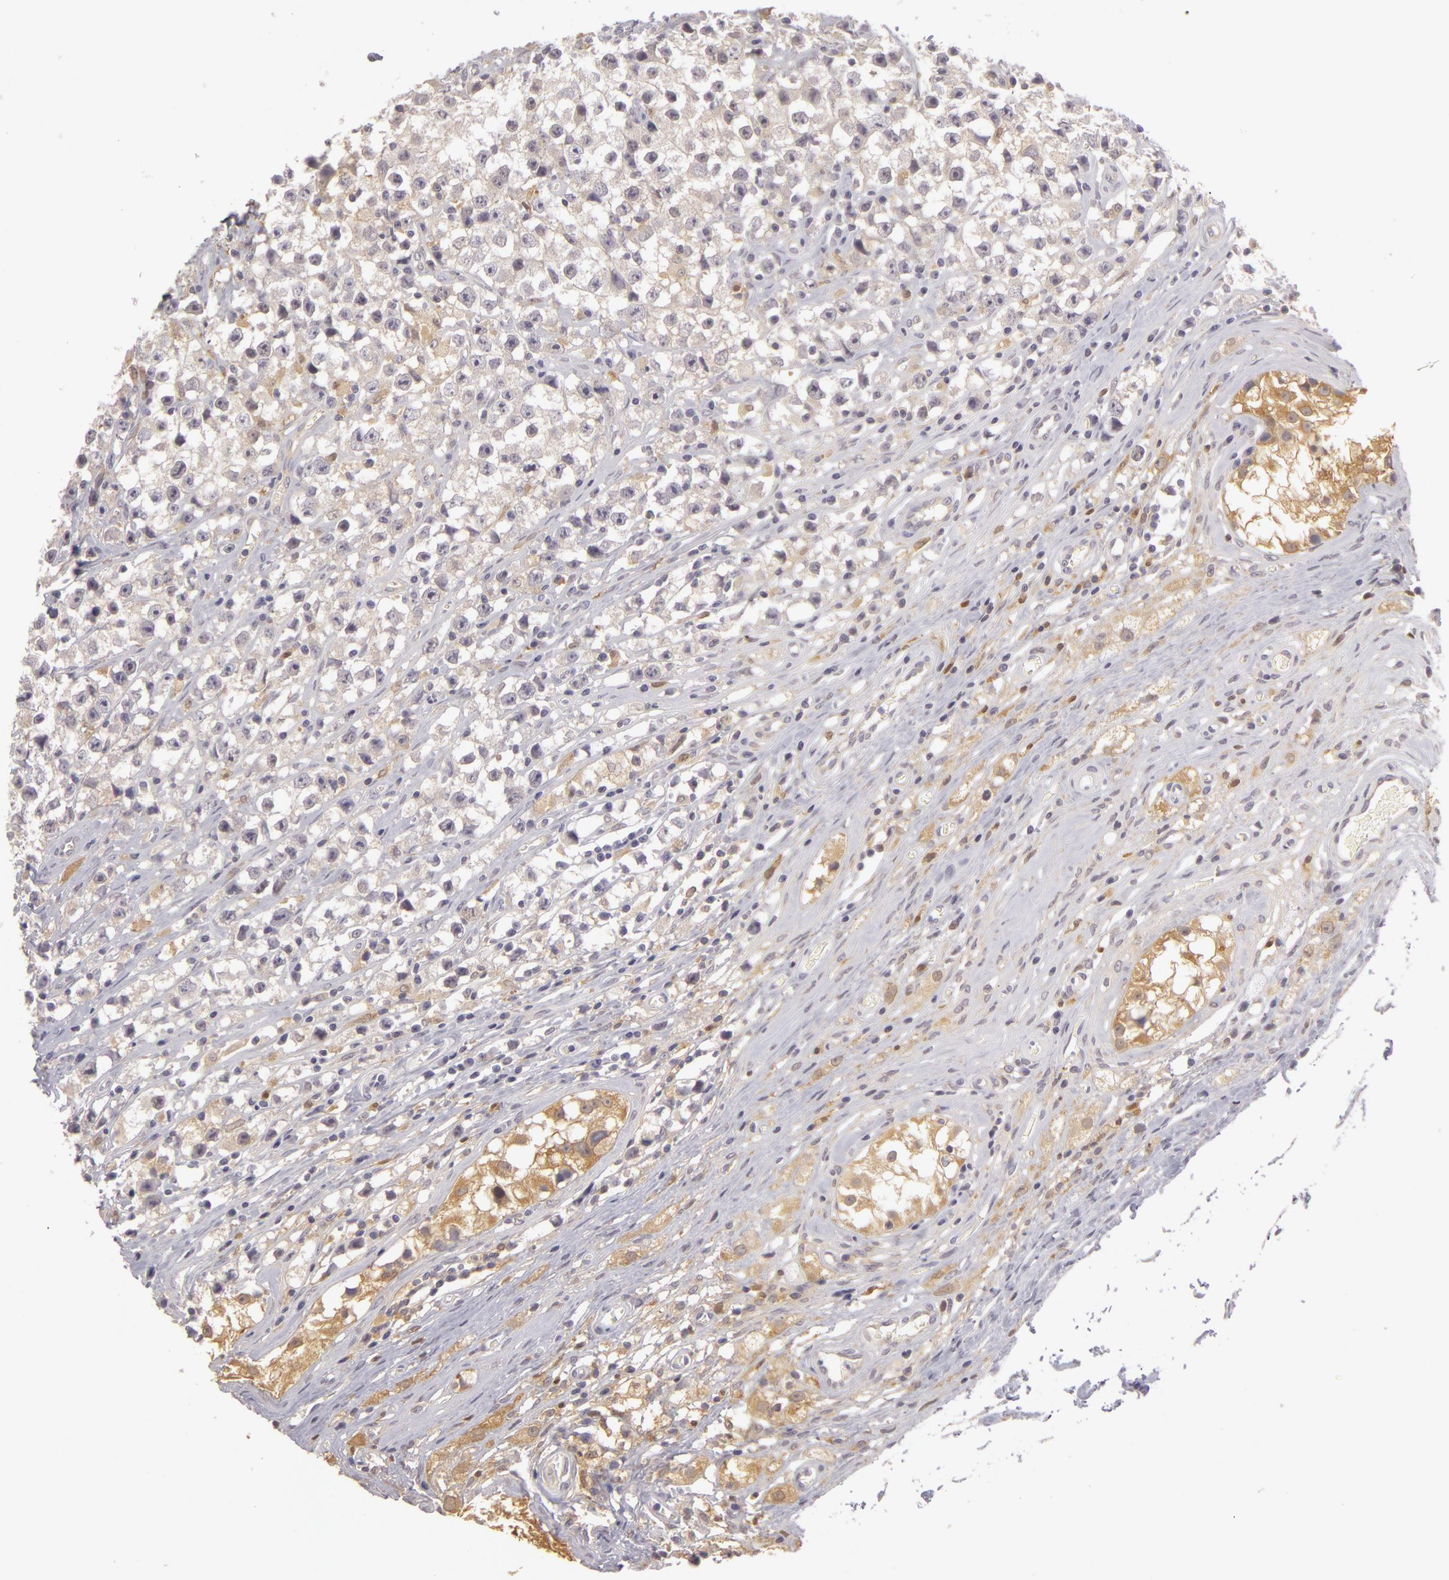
{"staining": {"intensity": "negative", "quantity": "none", "location": "none"}, "tissue": "testis cancer", "cell_type": "Tumor cells", "image_type": "cancer", "snomed": [{"axis": "morphology", "description": "Seminoma, NOS"}, {"axis": "topography", "description": "Testis"}], "caption": "The IHC image has no significant positivity in tumor cells of testis cancer tissue.", "gene": "GNPDA1", "patient": {"sex": "male", "age": 35}}